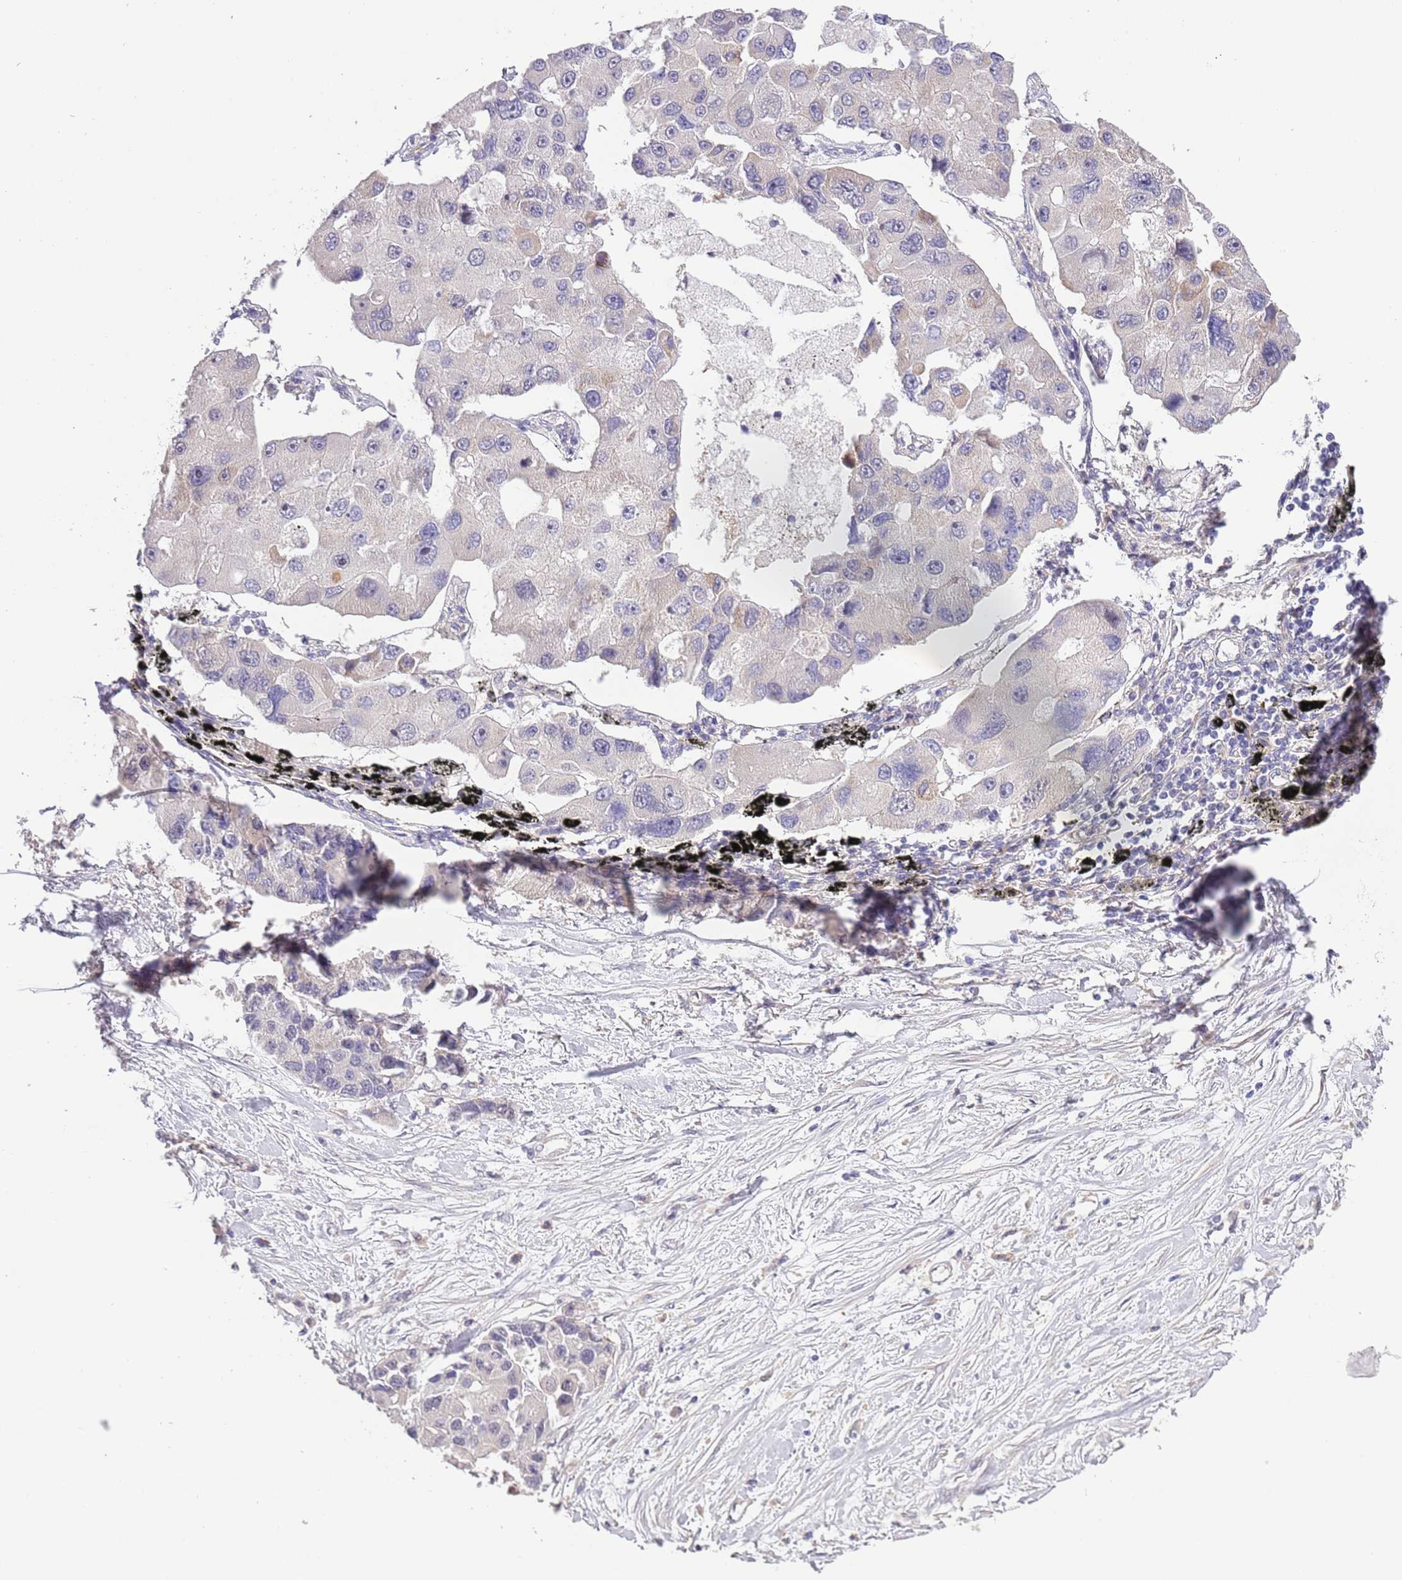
{"staining": {"intensity": "negative", "quantity": "none", "location": "none"}, "tissue": "lung cancer", "cell_type": "Tumor cells", "image_type": "cancer", "snomed": [{"axis": "morphology", "description": "Adenocarcinoma, NOS"}, {"axis": "topography", "description": "Lung"}], "caption": "Lung cancer (adenocarcinoma) was stained to show a protein in brown. There is no significant positivity in tumor cells.", "gene": "LIPJ", "patient": {"sex": "female", "age": 54}}